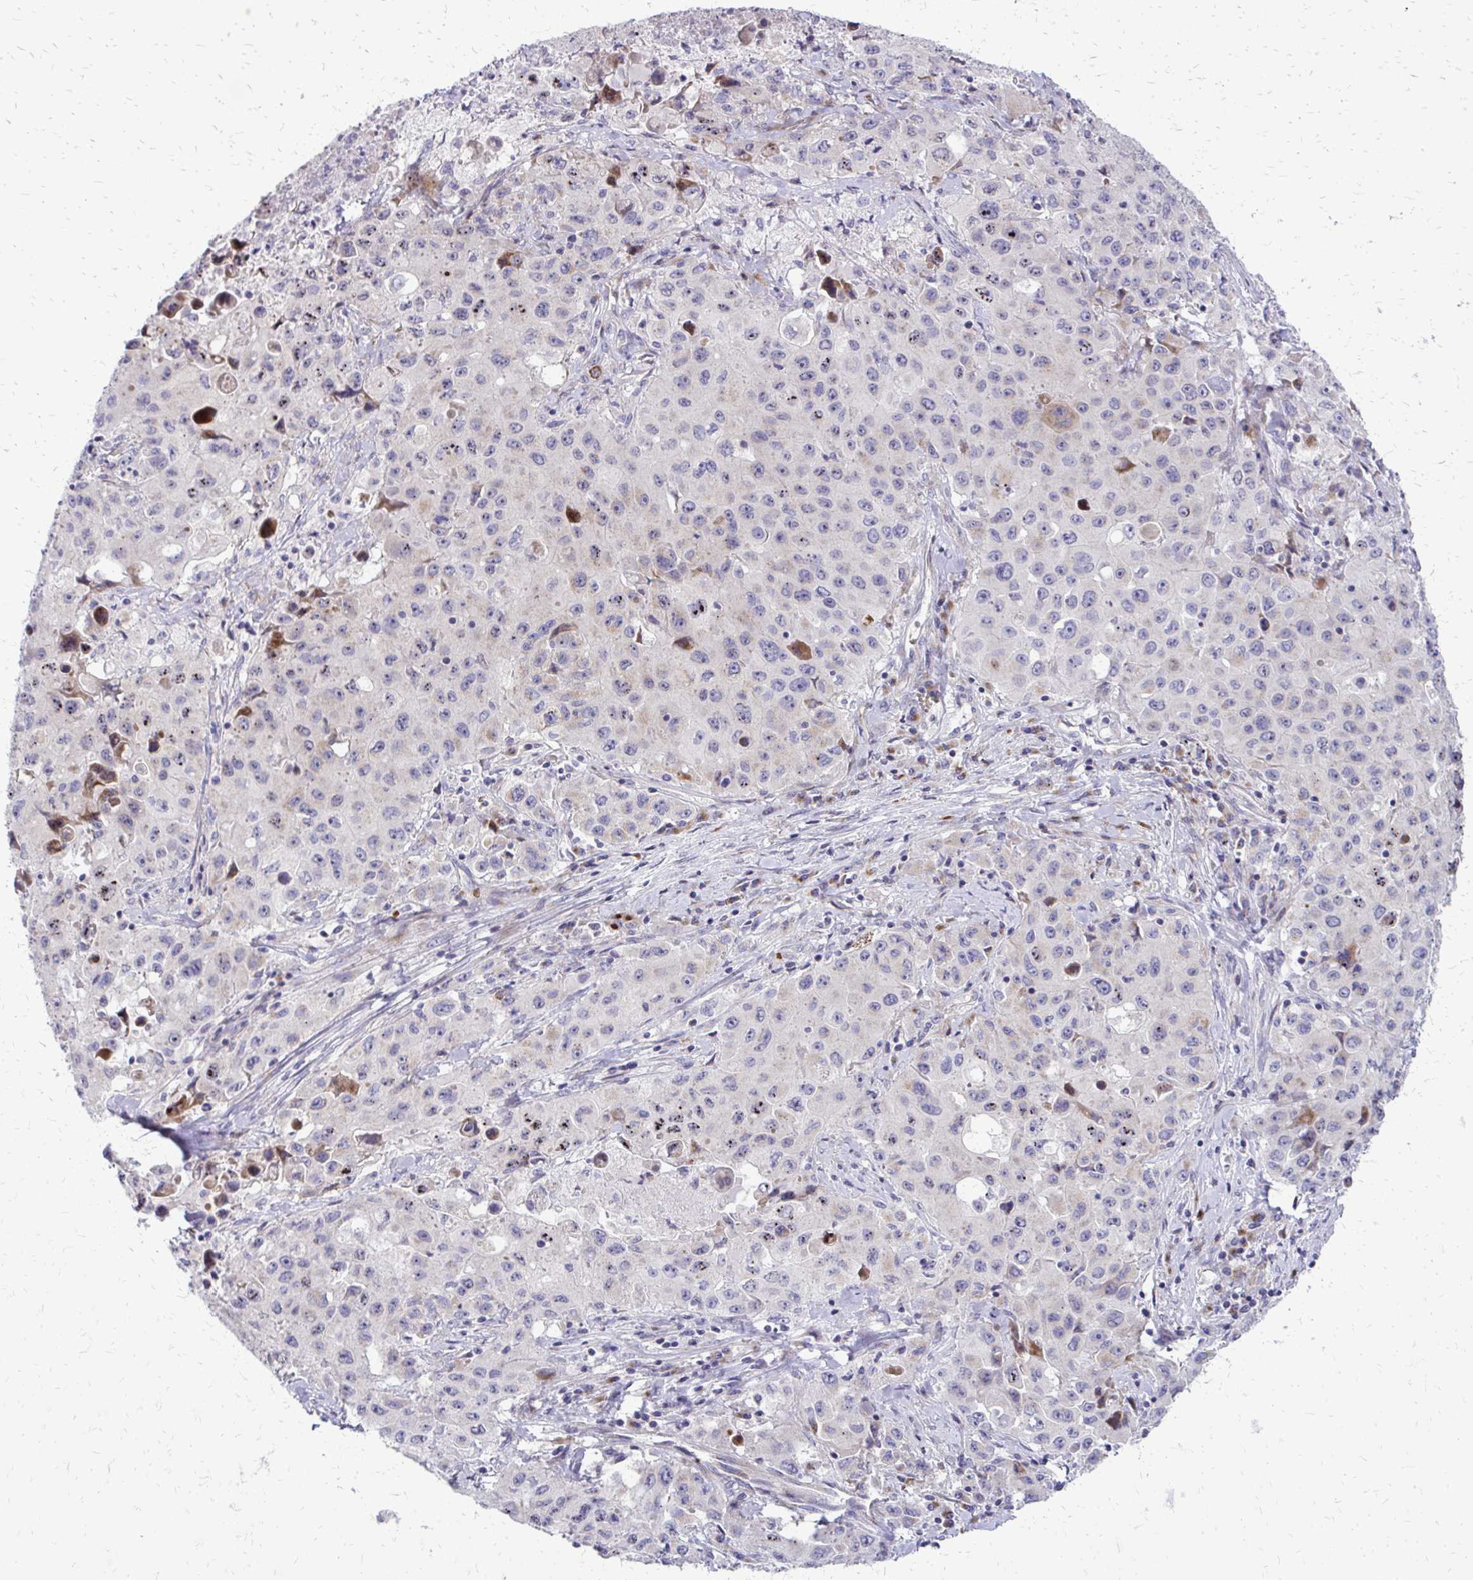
{"staining": {"intensity": "negative", "quantity": "none", "location": "none"}, "tissue": "lung cancer", "cell_type": "Tumor cells", "image_type": "cancer", "snomed": [{"axis": "morphology", "description": "Squamous cell carcinoma, NOS"}, {"axis": "topography", "description": "Lung"}], "caption": "Immunohistochemistry (IHC) image of human lung squamous cell carcinoma stained for a protein (brown), which exhibits no staining in tumor cells.", "gene": "FUNDC2", "patient": {"sex": "male", "age": 63}}